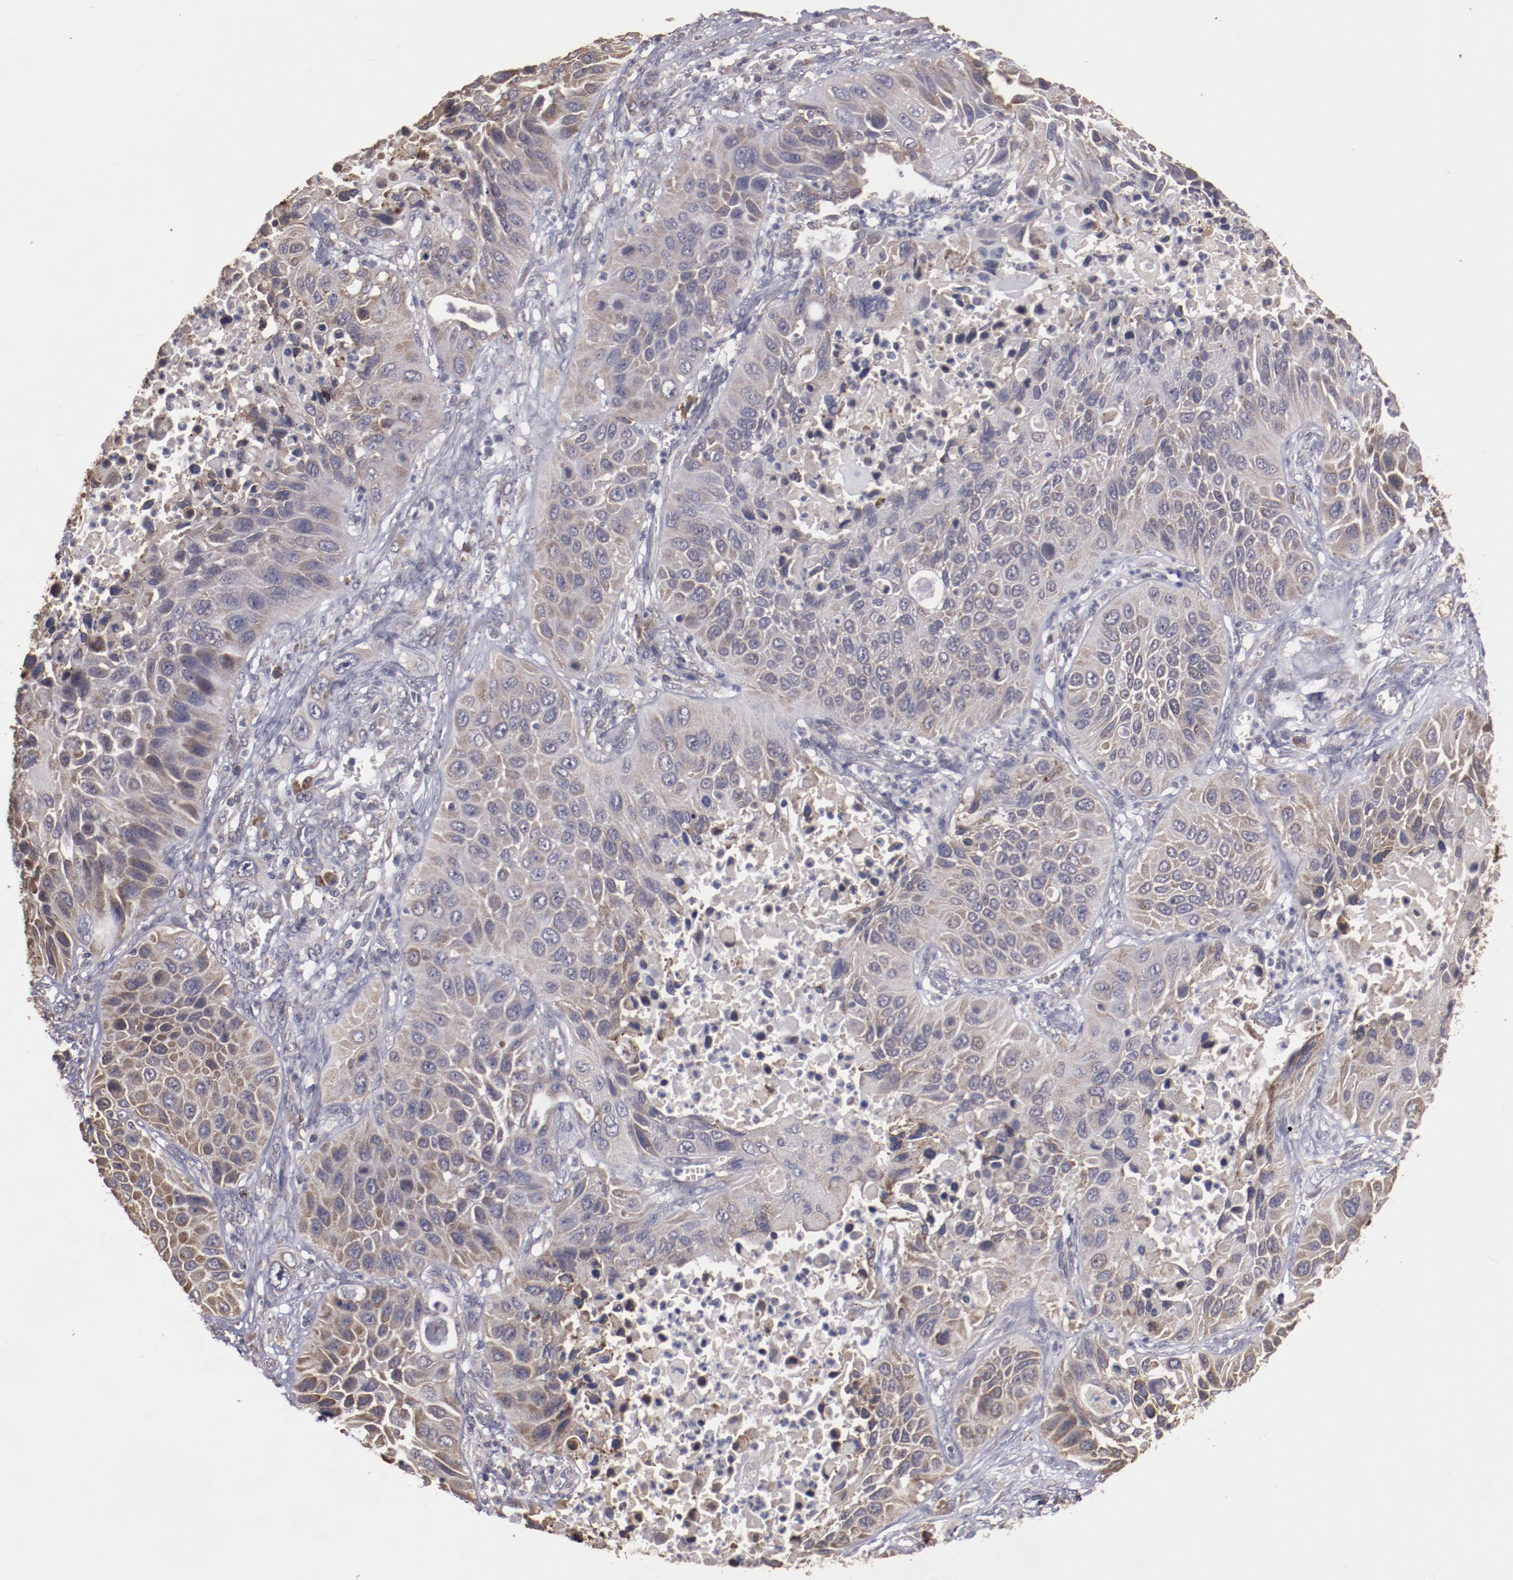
{"staining": {"intensity": "moderate", "quantity": "25%-75%", "location": "cytoplasmic/membranous"}, "tissue": "lung cancer", "cell_type": "Tumor cells", "image_type": "cancer", "snomed": [{"axis": "morphology", "description": "Squamous cell carcinoma, NOS"}, {"axis": "topography", "description": "Lung"}], "caption": "Immunohistochemical staining of human lung cancer (squamous cell carcinoma) exhibits medium levels of moderate cytoplasmic/membranous protein expression in approximately 25%-75% of tumor cells.", "gene": "RPS4Y1", "patient": {"sex": "female", "age": 76}}